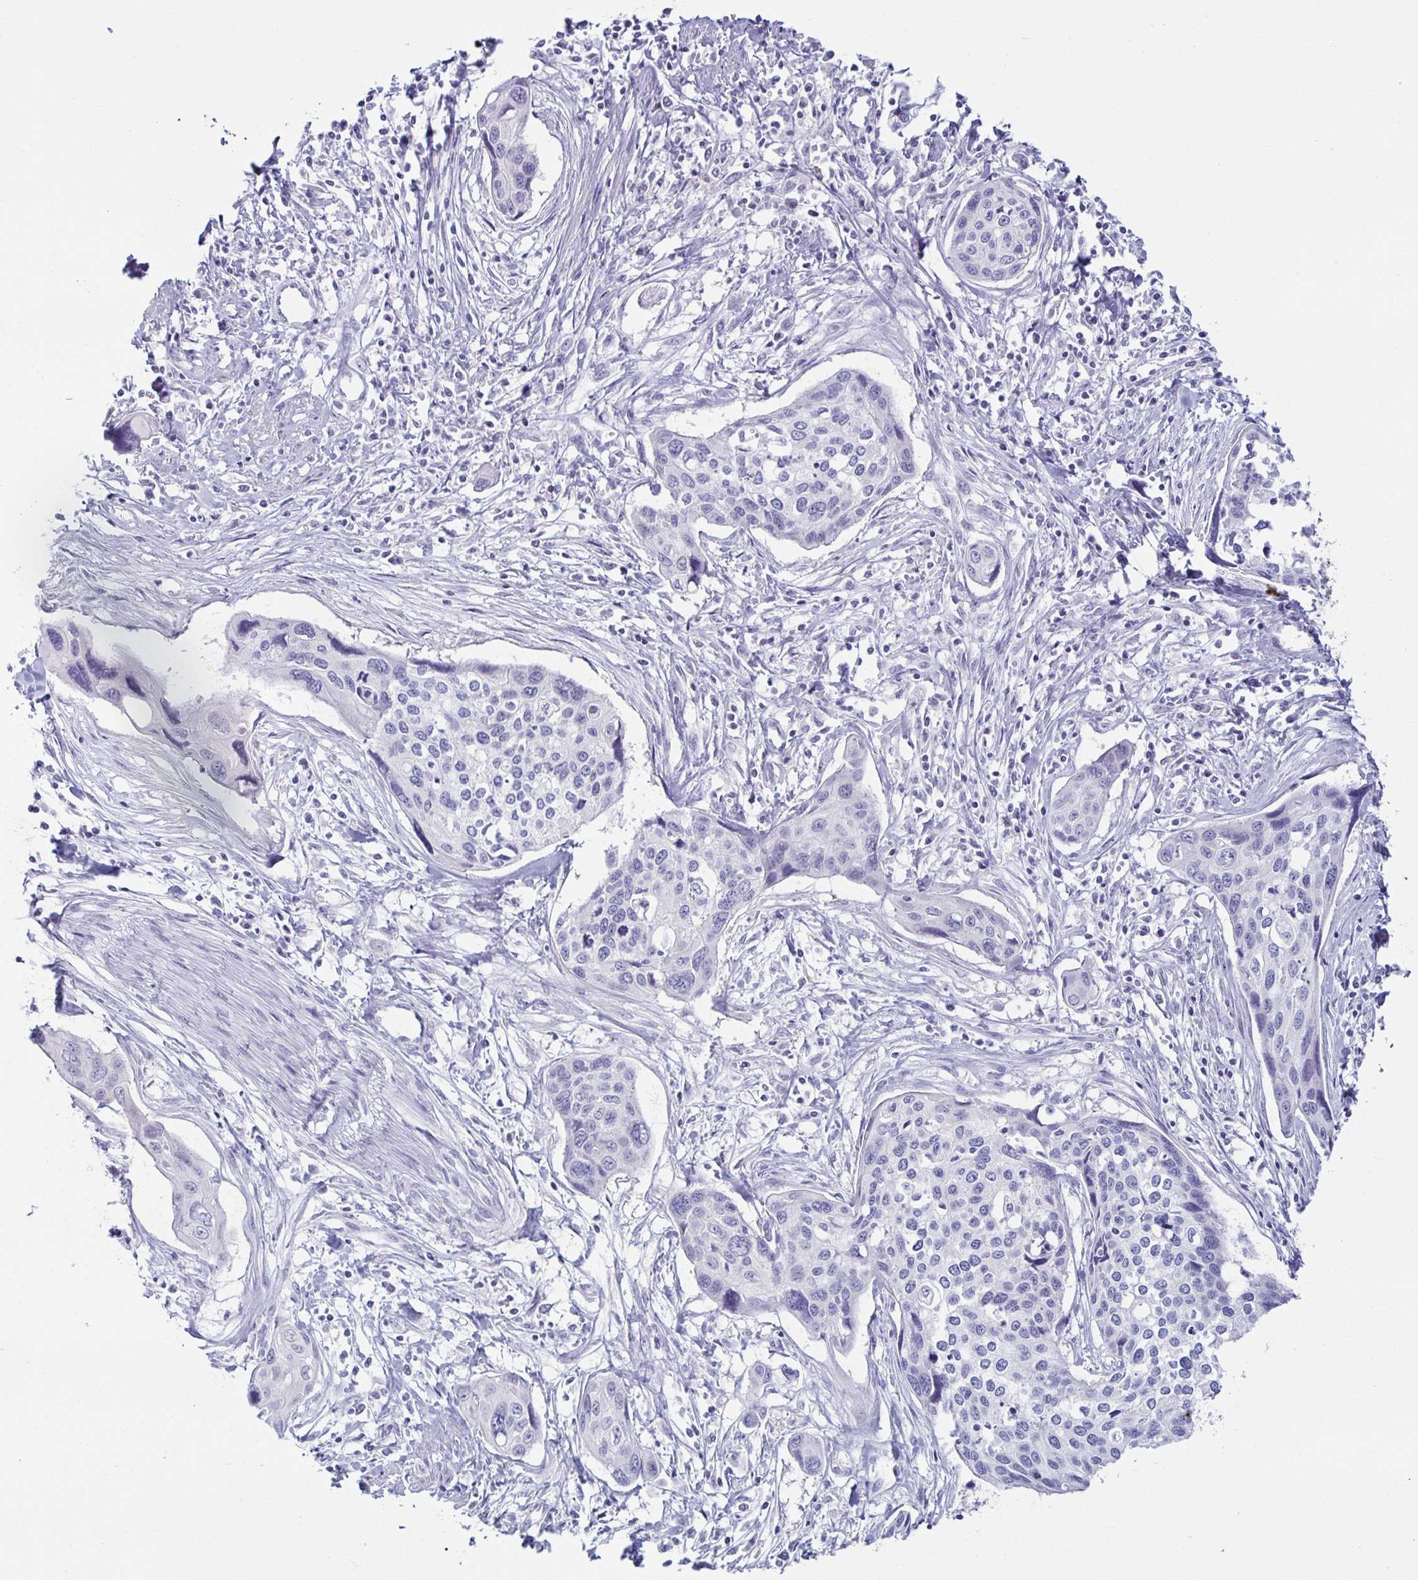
{"staining": {"intensity": "negative", "quantity": "none", "location": "none"}, "tissue": "cervical cancer", "cell_type": "Tumor cells", "image_type": "cancer", "snomed": [{"axis": "morphology", "description": "Squamous cell carcinoma, NOS"}, {"axis": "topography", "description": "Cervix"}], "caption": "A micrograph of human cervical squamous cell carcinoma is negative for staining in tumor cells. Nuclei are stained in blue.", "gene": "MON2", "patient": {"sex": "female", "age": 31}}